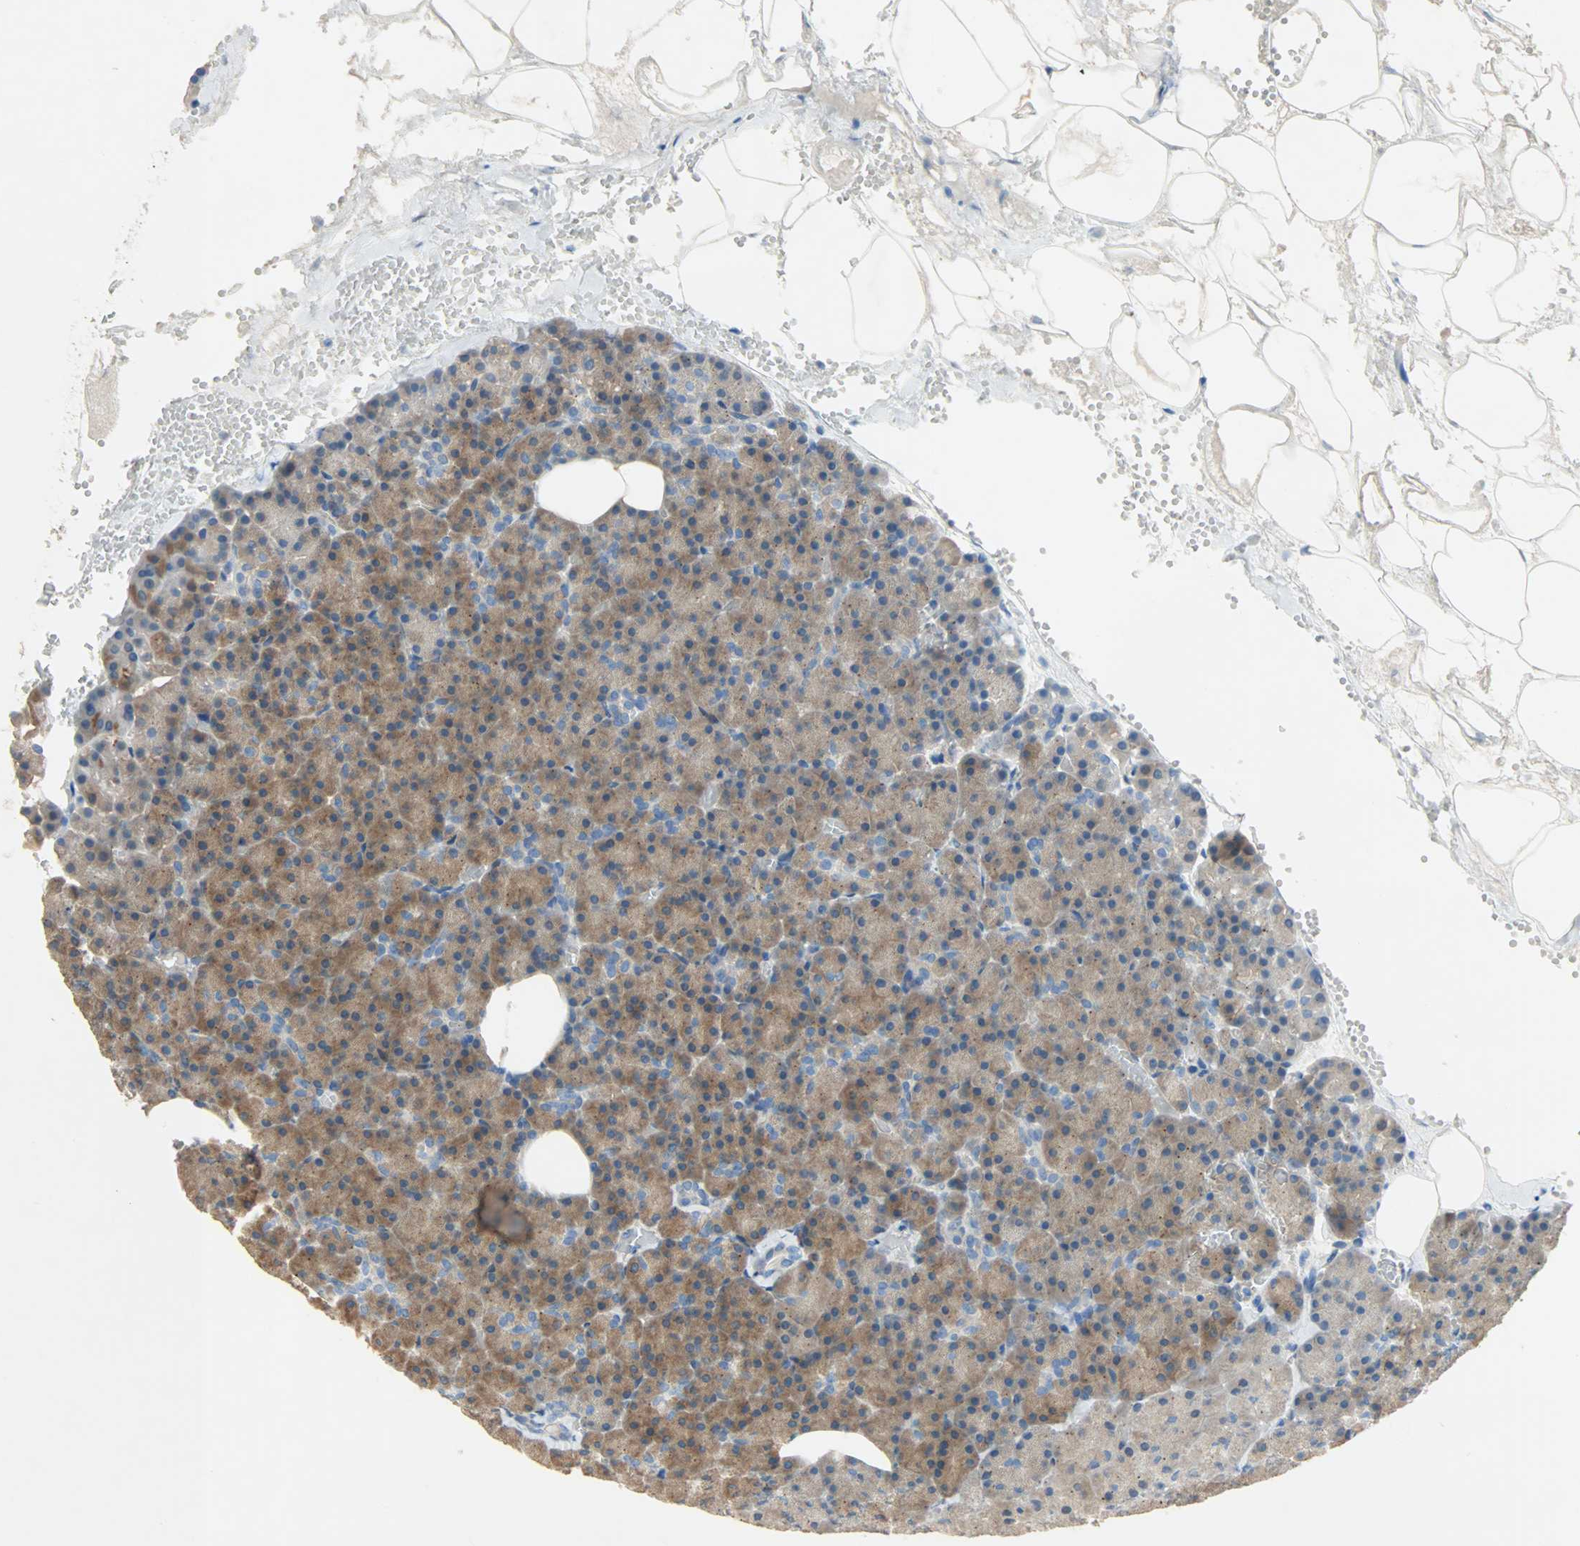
{"staining": {"intensity": "moderate", "quantity": ">75%", "location": "cytoplasmic/membranous"}, "tissue": "pancreas", "cell_type": "Exocrine glandular cells", "image_type": "normal", "snomed": [{"axis": "morphology", "description": "Normal tissue, NOS"}, {"axis": "topography", "description": "Pancreas"}], "caption": "DAB immunohistochemical staining of normal pancreas shows moderate cytoplasmic/membranous protein positivity in about >75% of exocrine glandular cells.", "gene": "TNFRSF12A", "patient": {"sex": "female", "age": 35}}